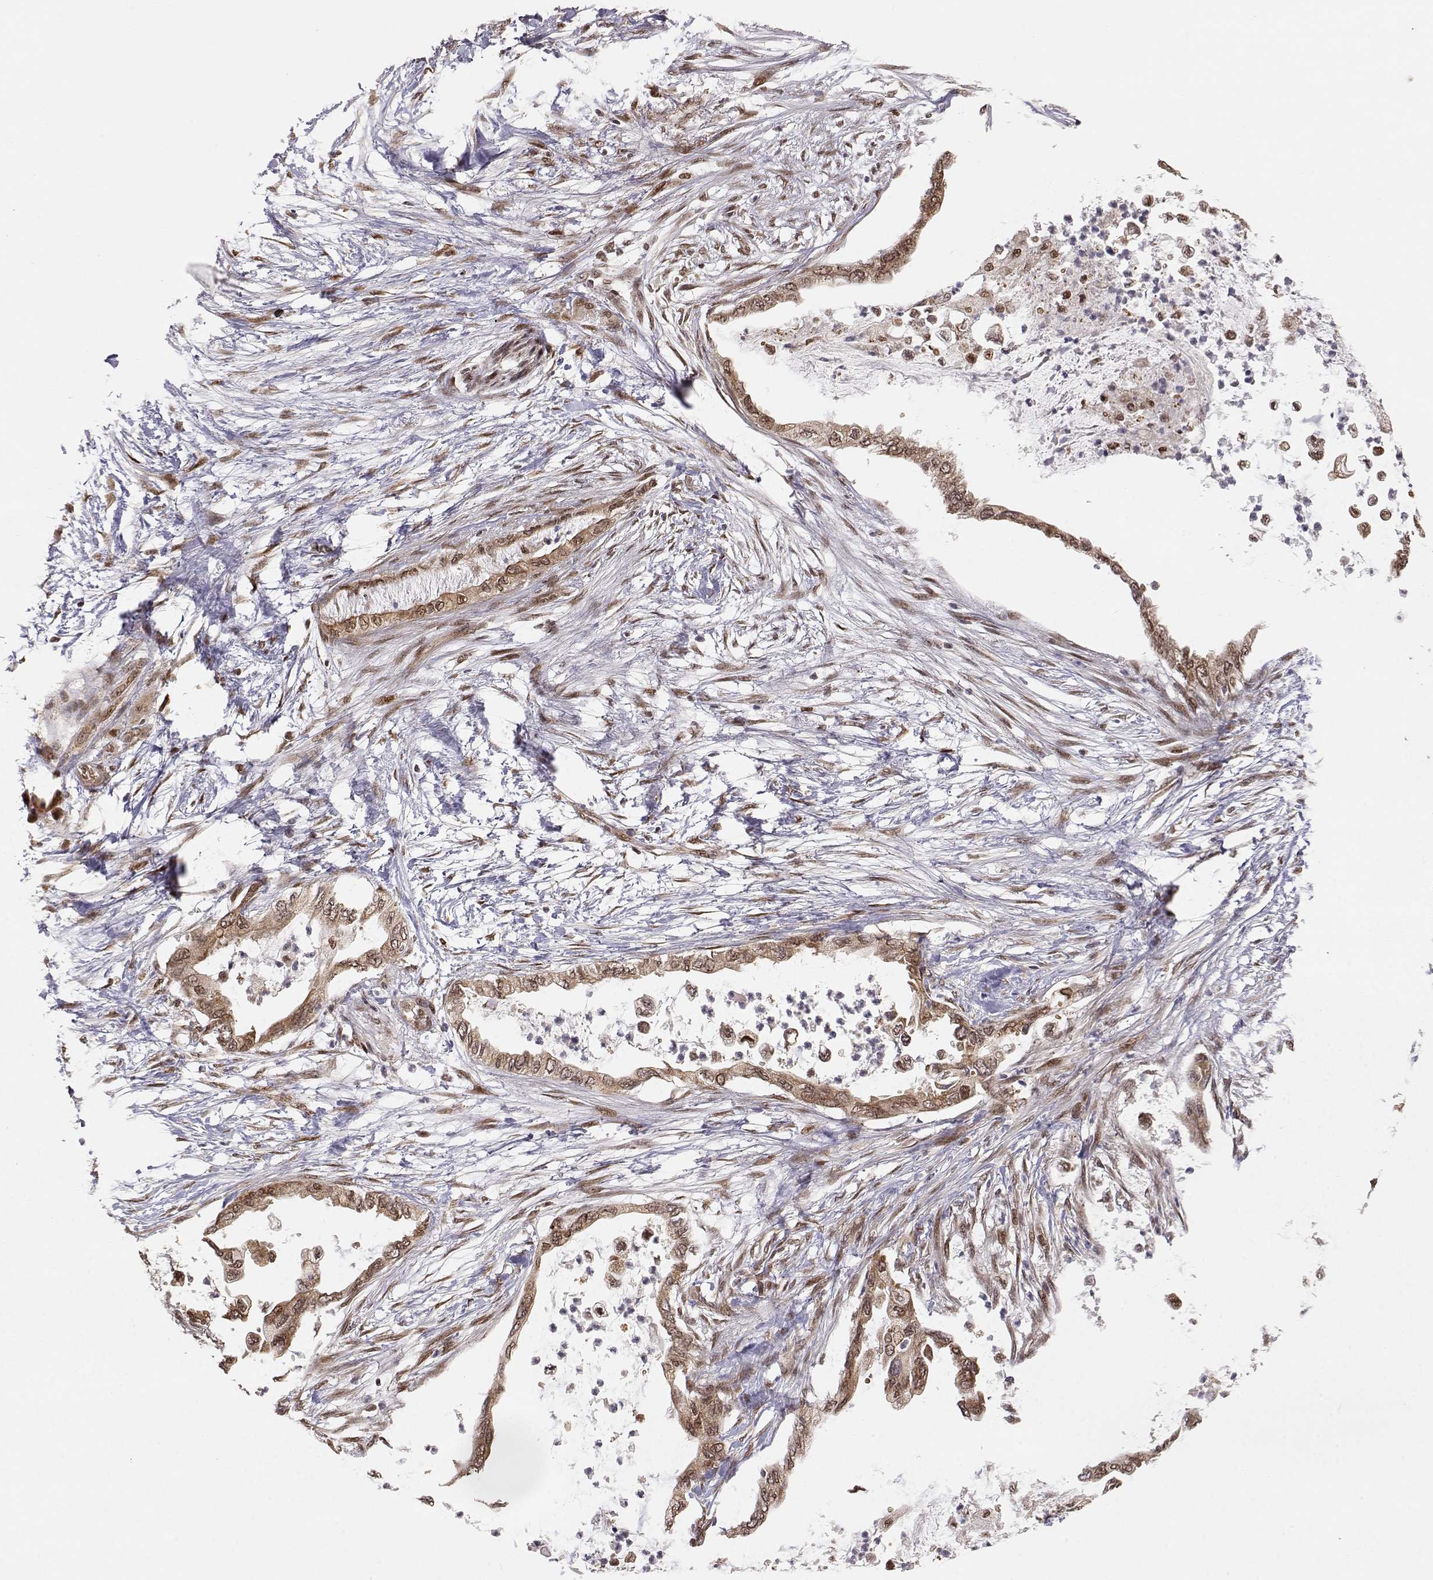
{"staining": {"intensity": "moderate", "quantity": ">75%", "location": "cytoplasmic/membranous,nuclear"}, "tissue": "pancreatic cancer", "cell_type": "Tumor cells", "image_type": "cancer", "snomed": [{"axis": "morphology", "description": "Normal tissue, NOS"}, {"axis": "morphology", "description": "Adenocarcinoma, NOS"}, {"axis": "topography", "description": "Pancreas"}, {"axis": "topography", "description": "Duodenum"}], "caption": "An IHC micrograph of neoplastic tissue is shown. Protein staining in brown shows moderate cytoplasmic/membranous and nuclear positivity in pancreatic adenocarcinoma within tumor cells. Ihc stains the protein of interest in brown and the nuclei are stained blue.", "gene": "BRCA1", "patient": {"sex": "female", "age": 60}}